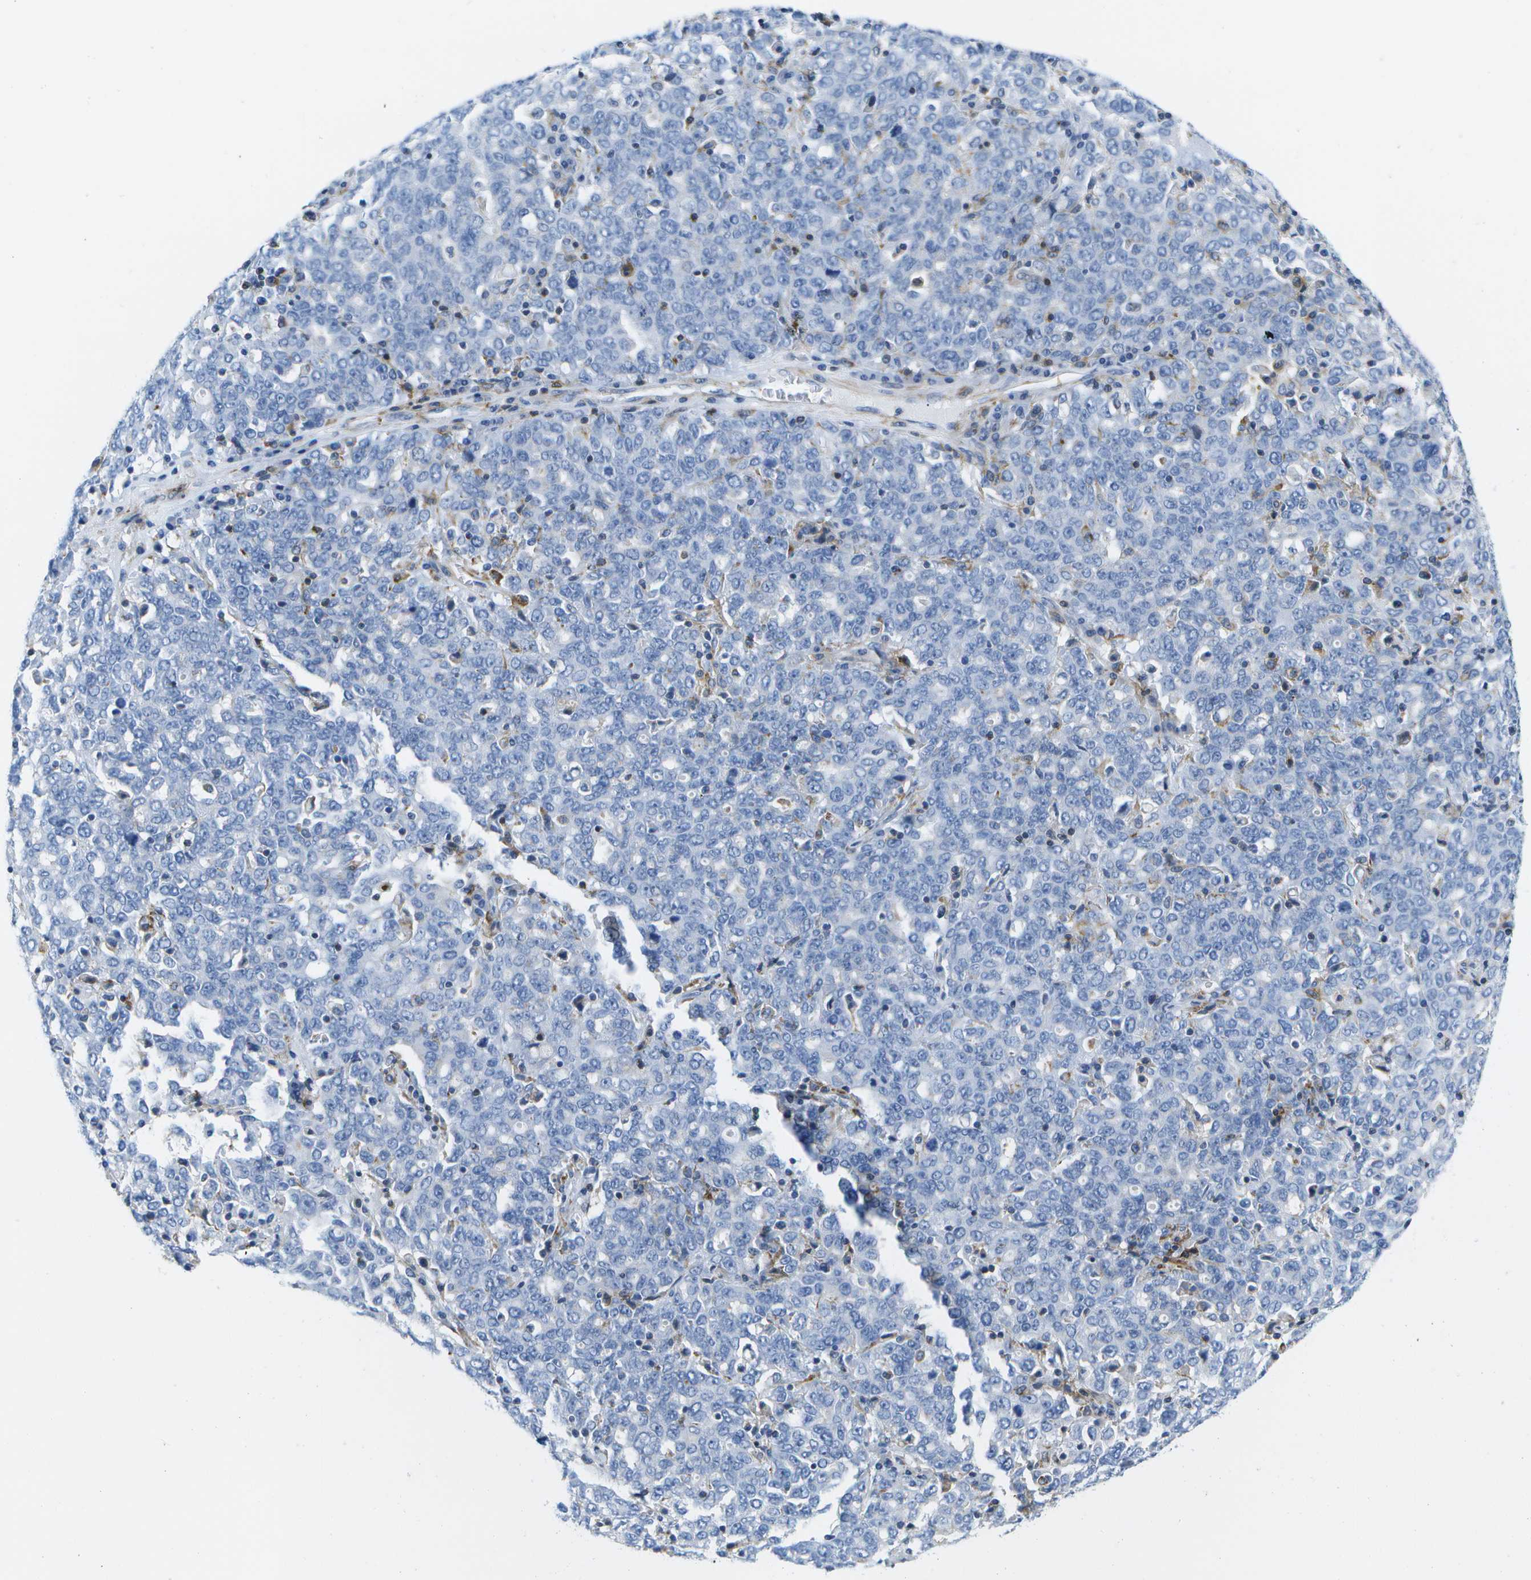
{"staining": {"intensity": "negative", "quantity": "none", "location": "none"}, "tissue": "ovarian cancer", "cell_type": "Tumor cells", "image_type": "cancer", "snomed": [{"axis": "morphology", "description": "Carcinoma, endometroid"}, {"axis": "topography", "description": "Ovary"}], "caption": "Tumor cells are negative for brown protein staining in endometroid carcinoma (ovarian).", "gene": "ADGRG6", "patient": {"sex": "female", "age": 62}}